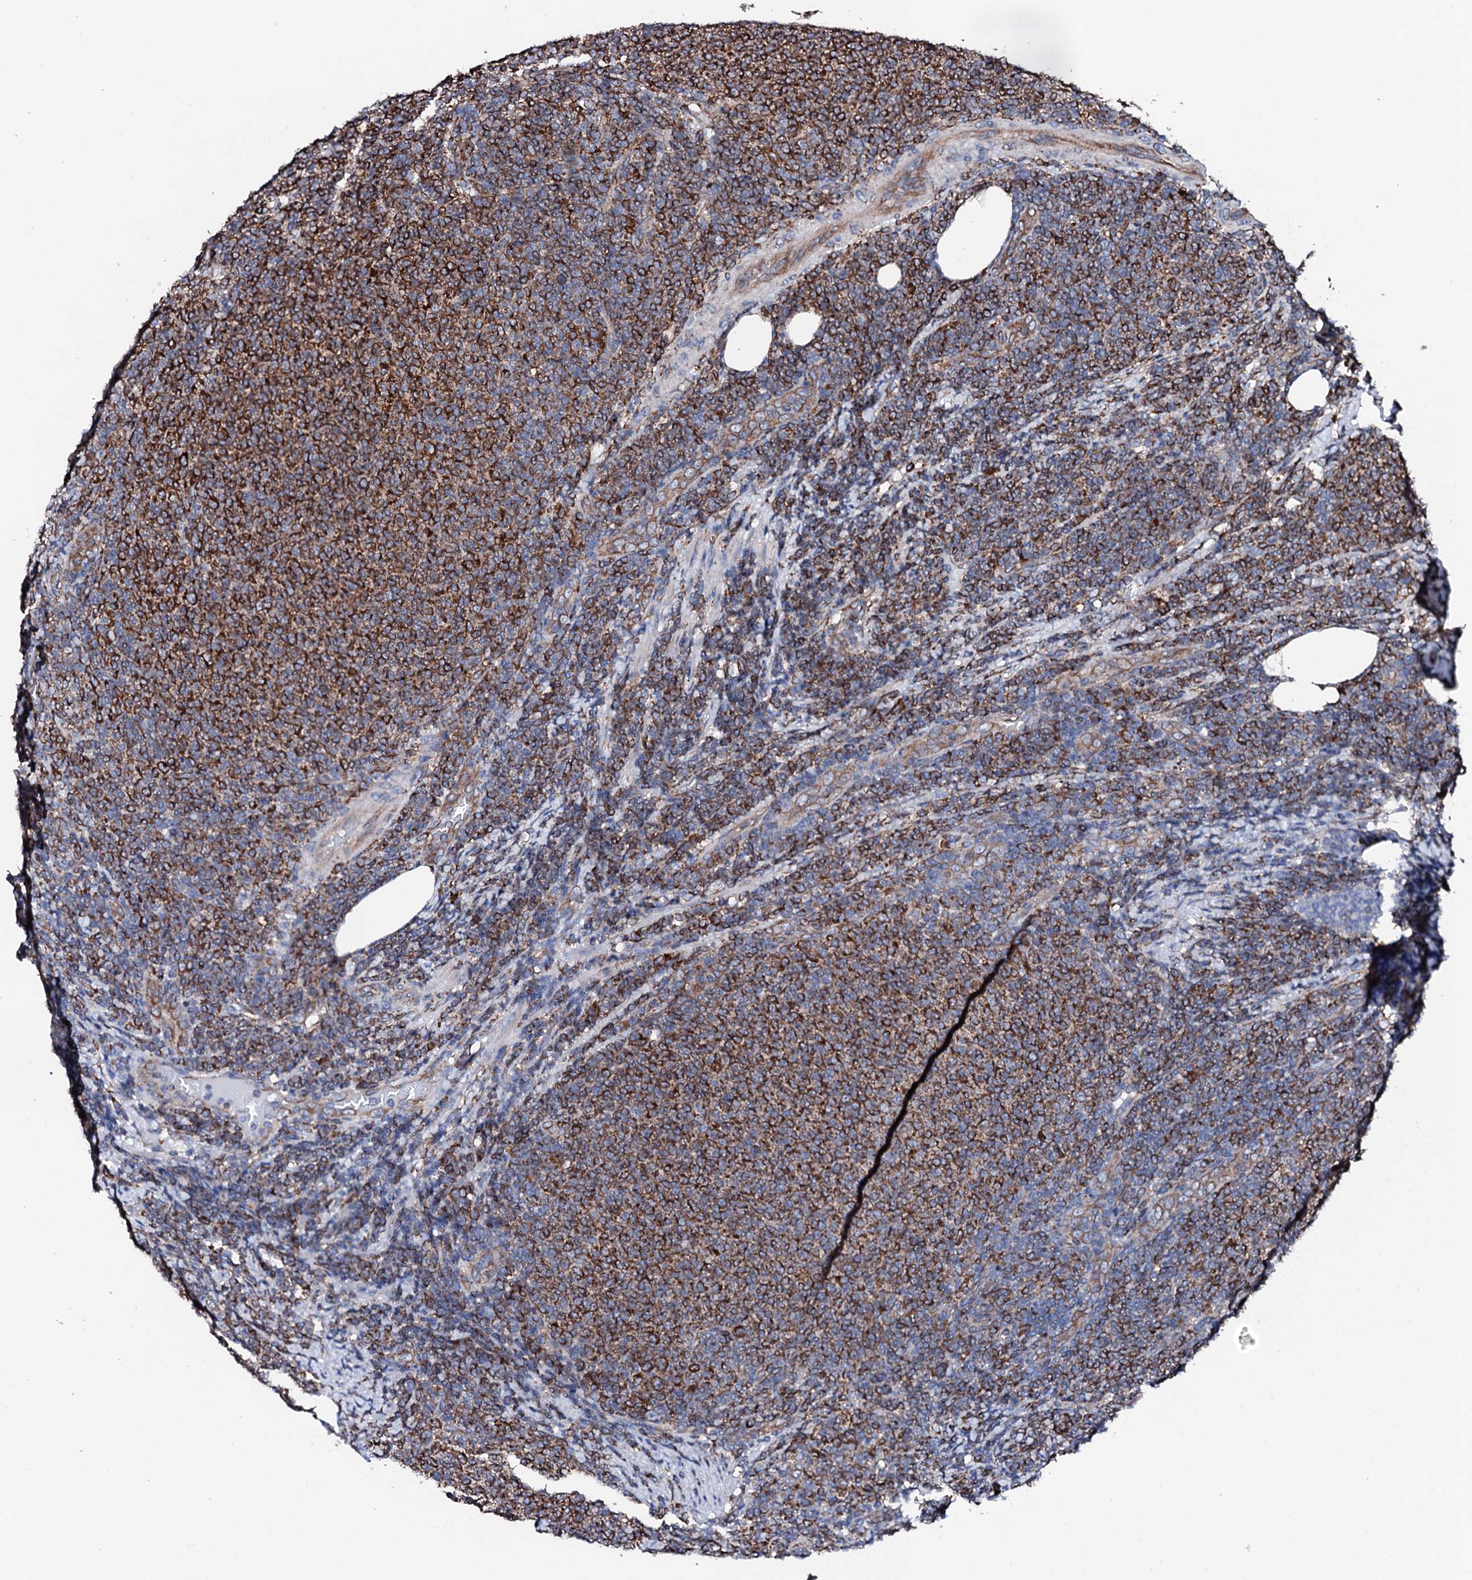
{"staining": {"intensity": "strong", "quantity": ">75%", "location": "cytoplasmic/membranous"}, "tissue": "lymphoma", "cell_type": "Tumor cells", "image_type": "cancer", "snomed": [{"axis": "morphology", "description": "Malignant lymphoma, non-Hodgkin's type, Low grade"}, {"axis": "topography", "description": "Lymph node"}], "caption": "An image of malignant lymphoma, non-Hodgkin's type (low-grade) stained for a protein exhibits strong cytoplasmic/membranous brown staining in tumor cells. Nuclei are stained in blue.", "gene": "AMDHD1", "patient": {"sex": "male", "age": 66}}